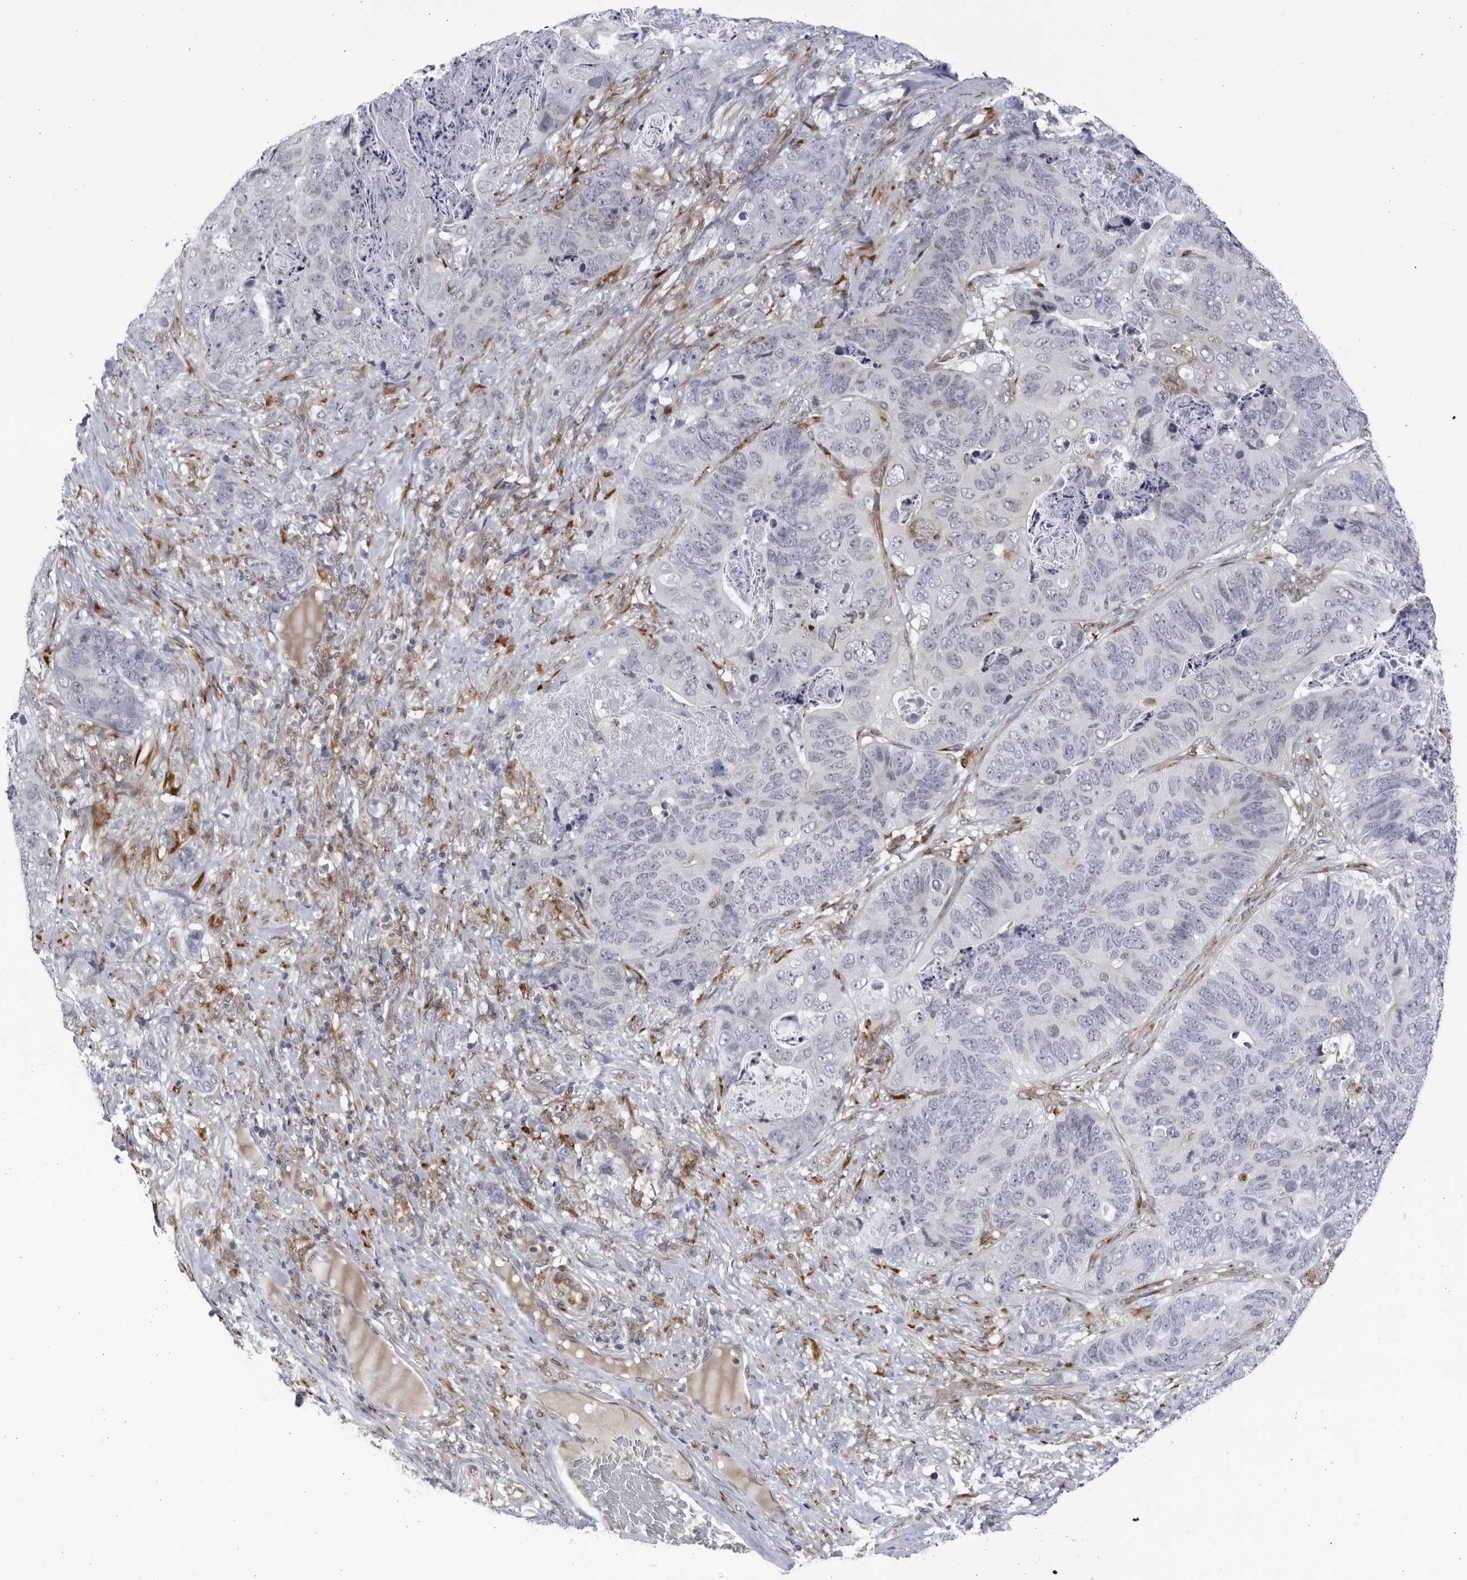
{"staining": {"intensity": "negative", "quantity": "none", "location": "none"}, "tissue": "stomach cancer", "cell_type": "Tumor cells", "image_type": "cancer", "snomed": [{"axis": "morphology", "description": "Normal tissue, NOS"}, {"axis": "morphology", "description": "Adenocarcinoma, NOS"}, {"axis": "topography", "description": "Stomach"}], "caption": "Protein analysis of stomach cancer (adenocarcinoma) displays no significant expression in tumor cells.", "gene": "BMP2K", "patient": {"sex": "female", "age": 89}}